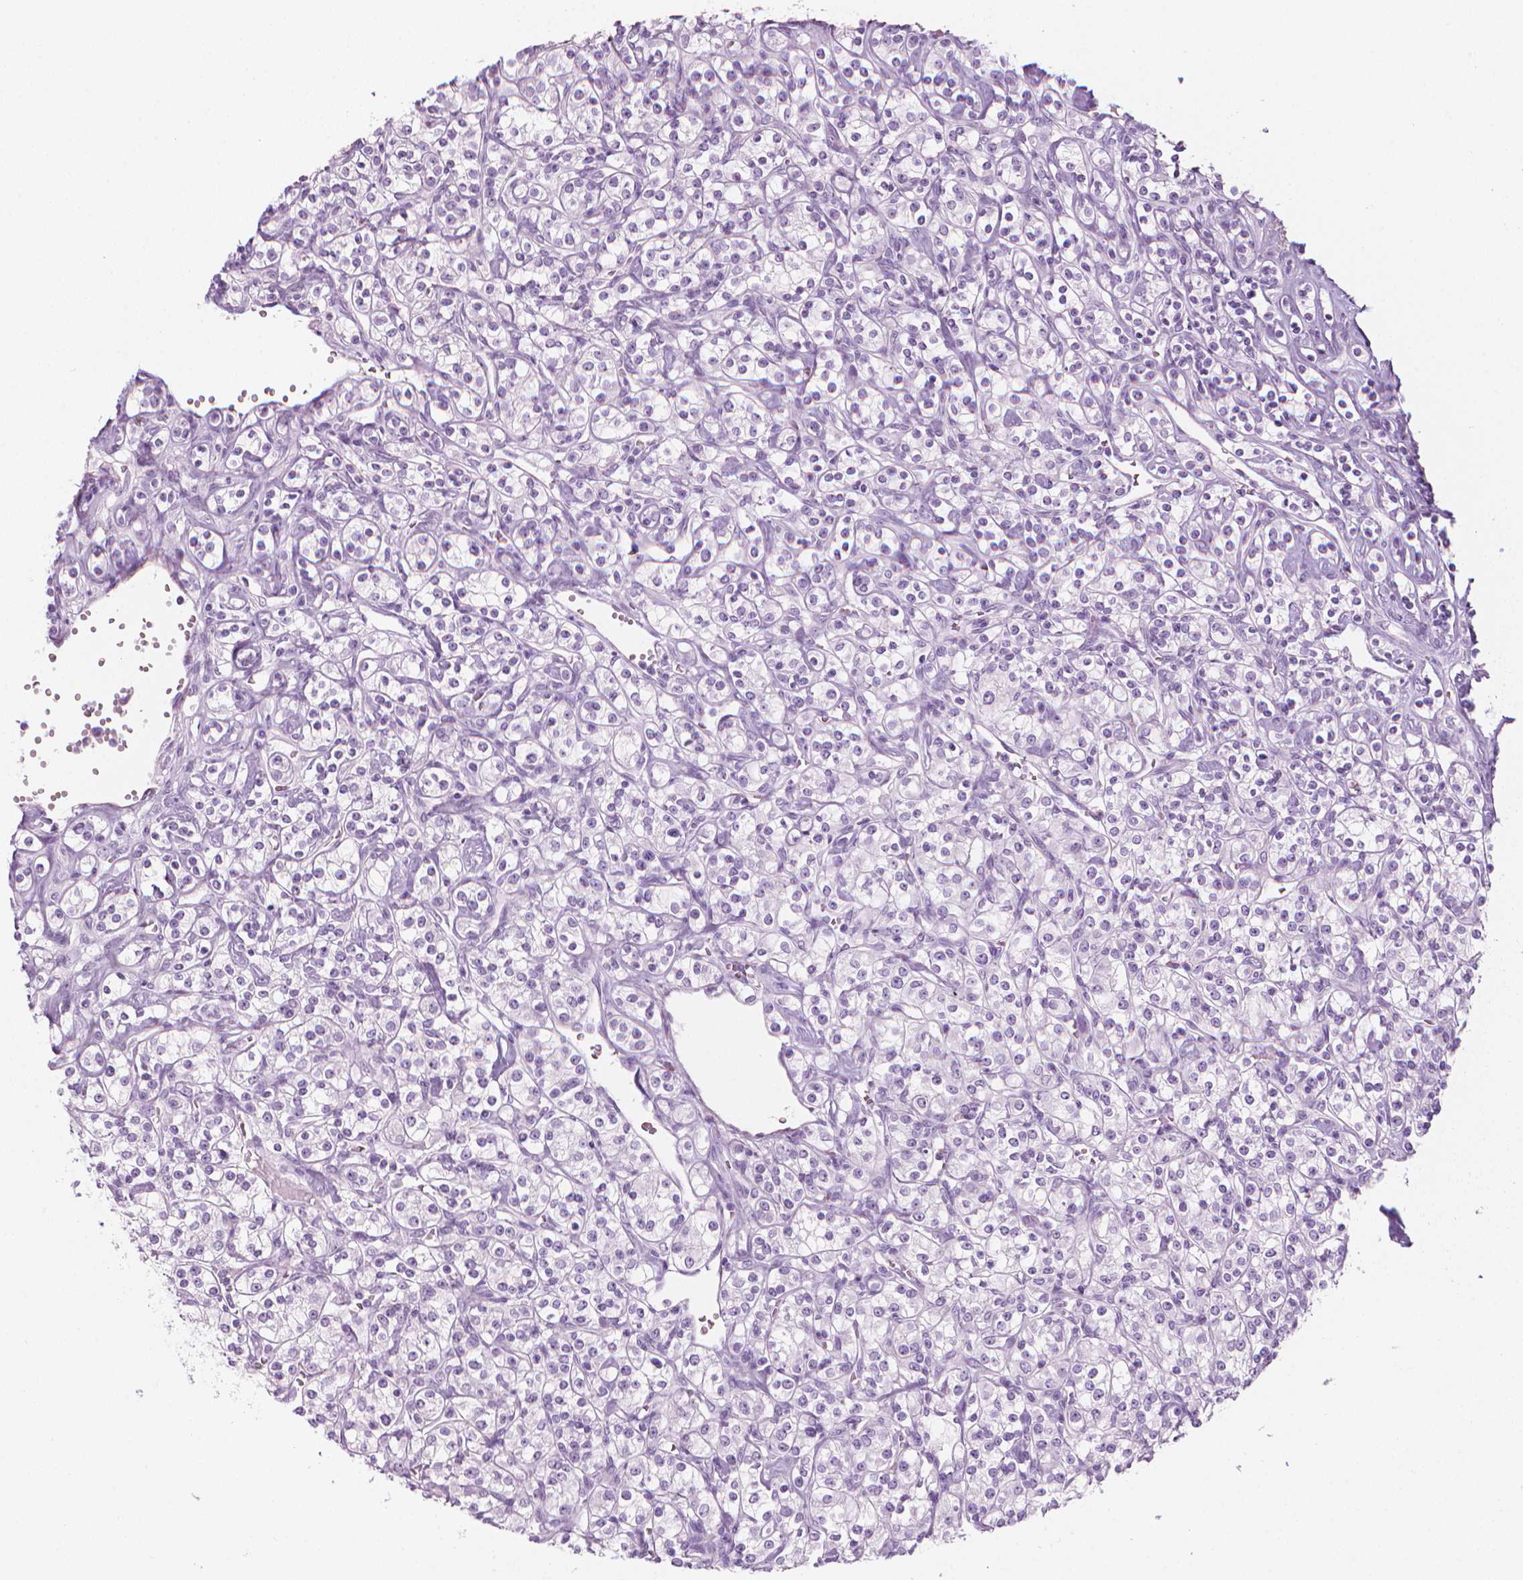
{"staining": {"intensity": "negative", "quantity": "none", "location": "none"}, "tissue": "renal cancer", "cell_type": "Tumor cells", "image_type": "cancer", "snomed": [{"axis": "morphology", "description": "Adenocarcinoma, NOS"}, {"axis": "topography", "description": "Kidney"}], "caption": "DAB (3,3'-diaminobenzidine) immunohistochemical staining of adenocarcinoma (renal) exhibits no significant staining in tumor cells. (DAB (3,3'-diaminobenzidine) IHC visualized using brightfield microscopy, high magnification).", "gene": "SCG3", "patient": {"sex": "male", "age": 77}}